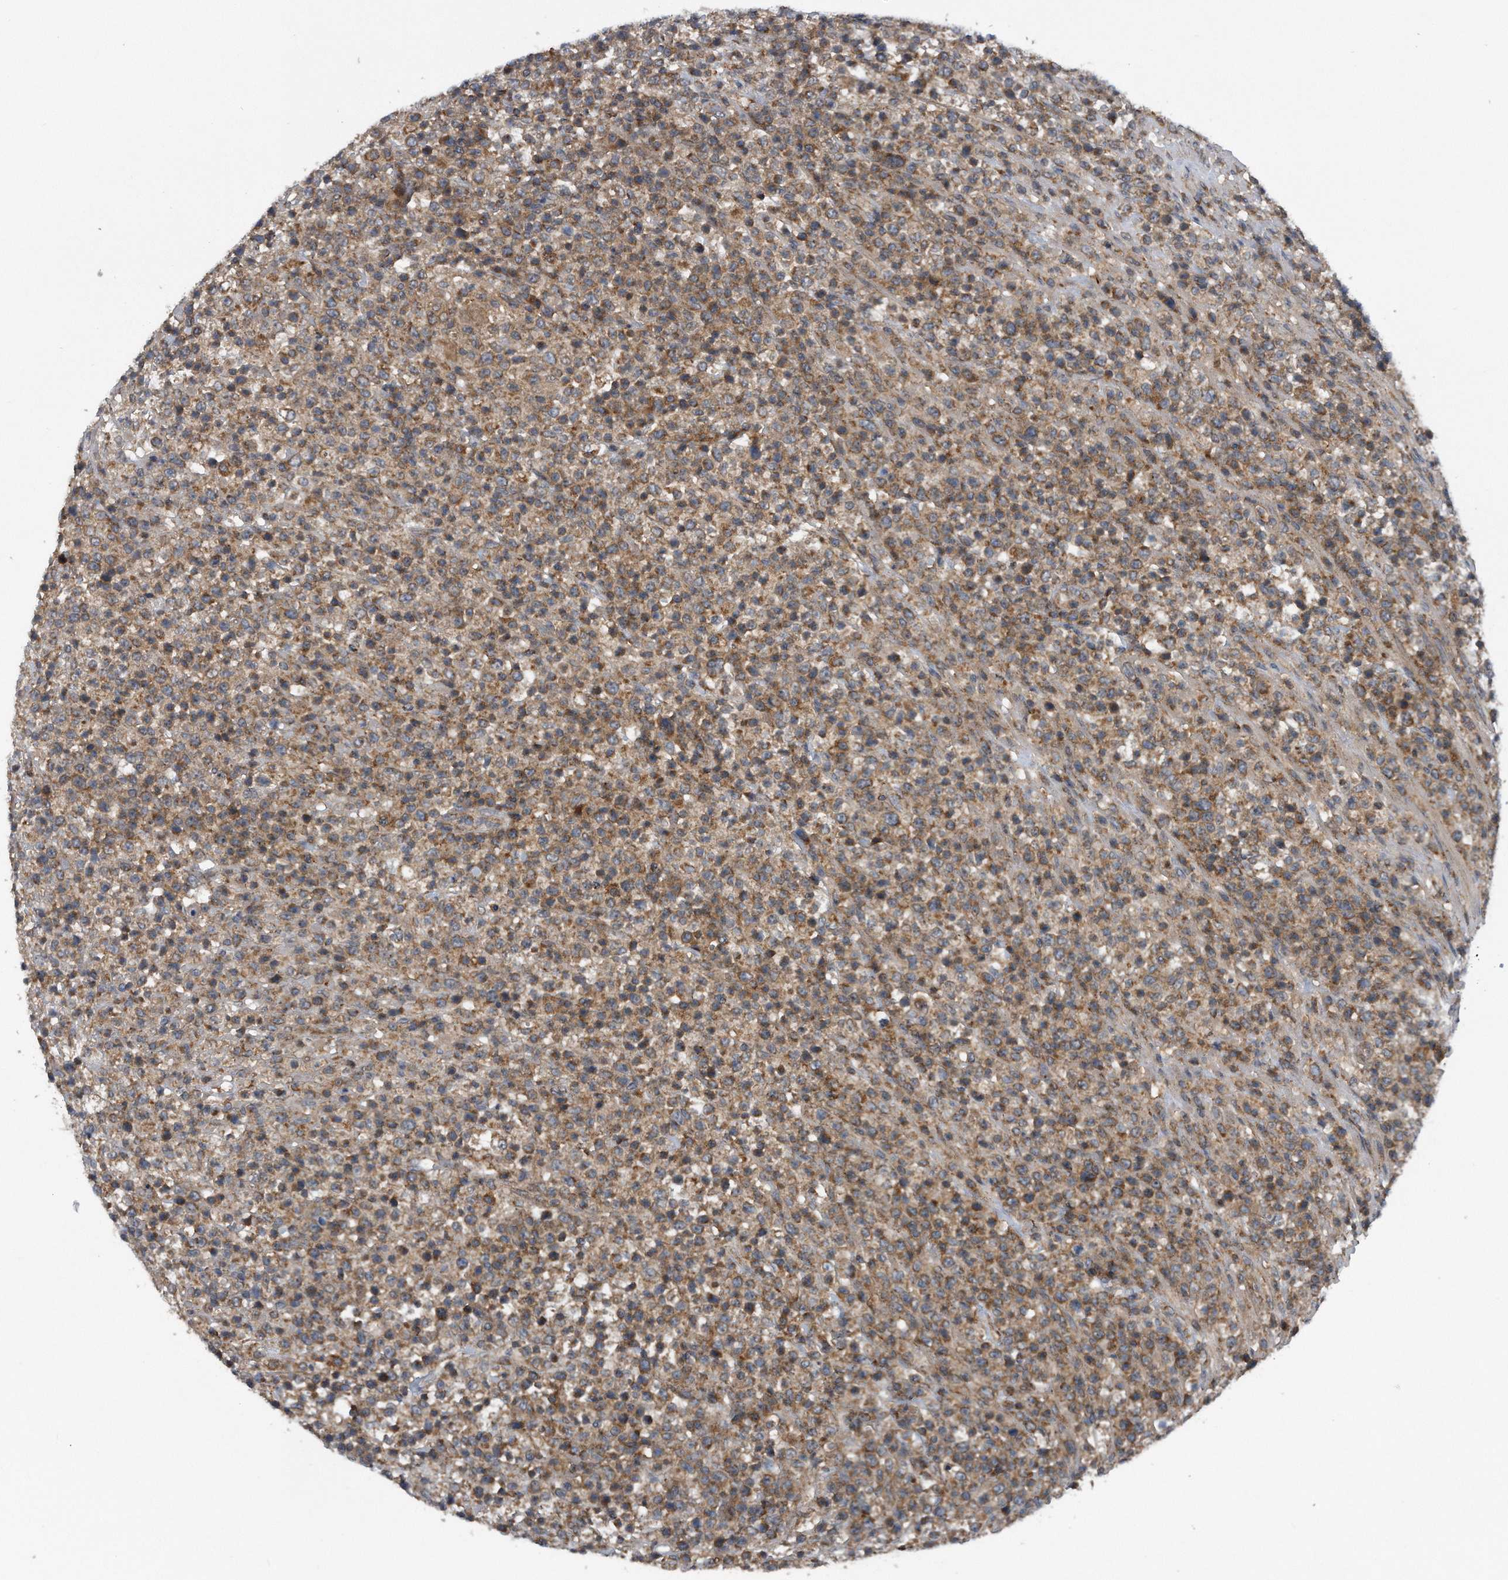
{"staining": {"intensity": "moderate", "quantity": ">75%", "location": "cytoplasmic/membranous"}, "tissue": "lymphoma", "cell_type": "Tumor cells", "image_type": "cancer", "snomed": [{"axis": "morphology", "description": "Malignant lymphoma, non-Hodgkin's type, High grade"}, {"axis": "topography", "description": "Colon"}], "caption": "An immunohistochemistry (IHC) image of neoplastic tissue is shown. Protein staining in brown highlights moderate cytoplasmic/membranous positivity in lymphoma within tumor cells.", "gene": "ALPK2", "patient": {"sex": "female", "age": 53}}